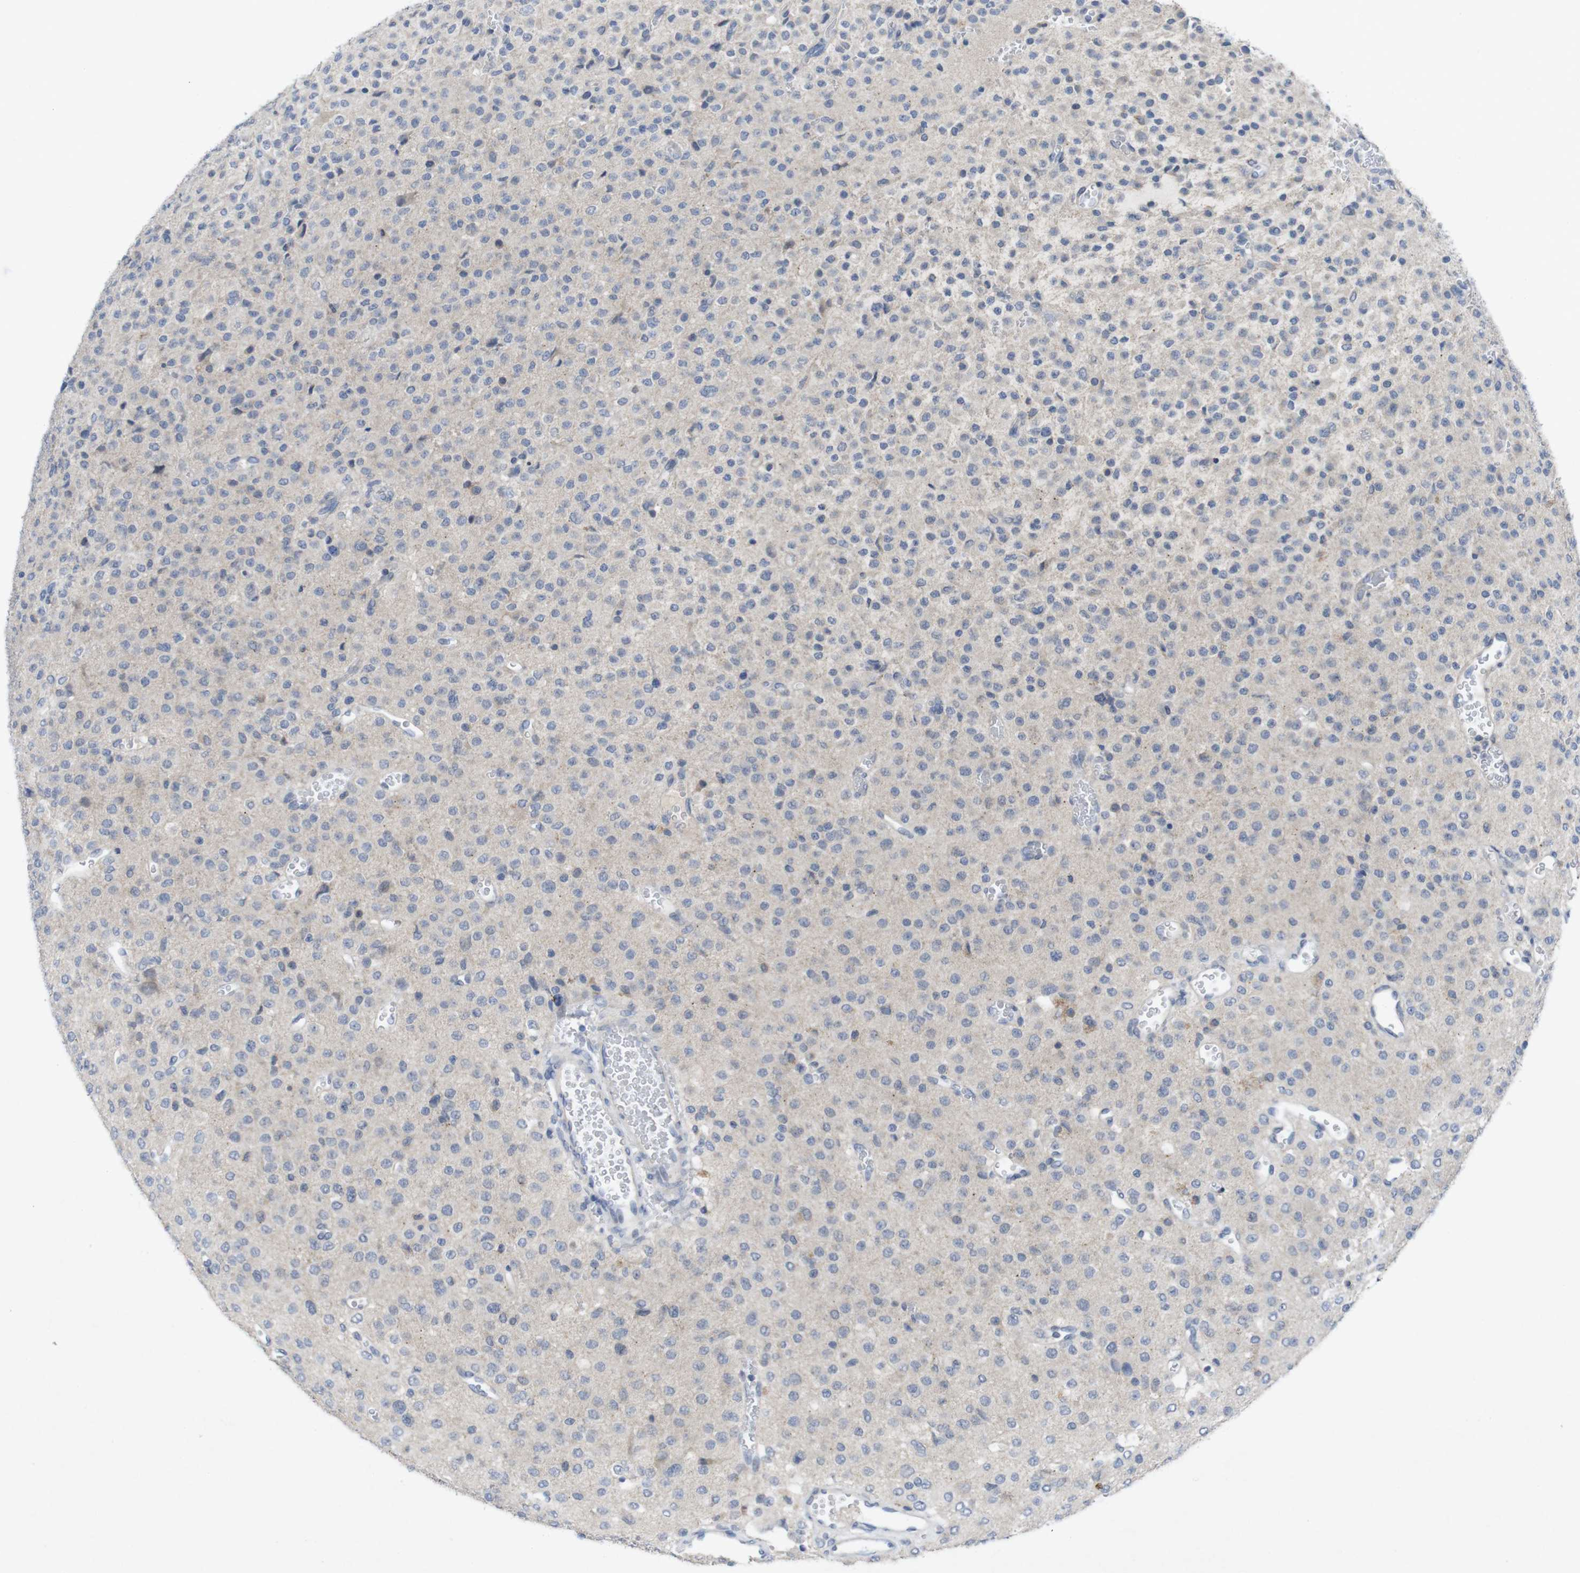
{"staining": {"intensity": "weak", "quantity": "<25%", "location": "cytoplasmic/membranous"}, "tissue": "glioma", "cell_type": "Tumor cells", "image_type": "cancer", "snomed": [{"axis": "morphology", "description": "Glioma, malignant, Low grade"}, {"axis": "topography", "description": "Brain"}], "caption": "This is an immunohistochemistry image of low-grade glioma (malignant). There is no staining in tumor cells.", "gene": "SLAMF7", "patient": {"sex": "male", "age": 38}}